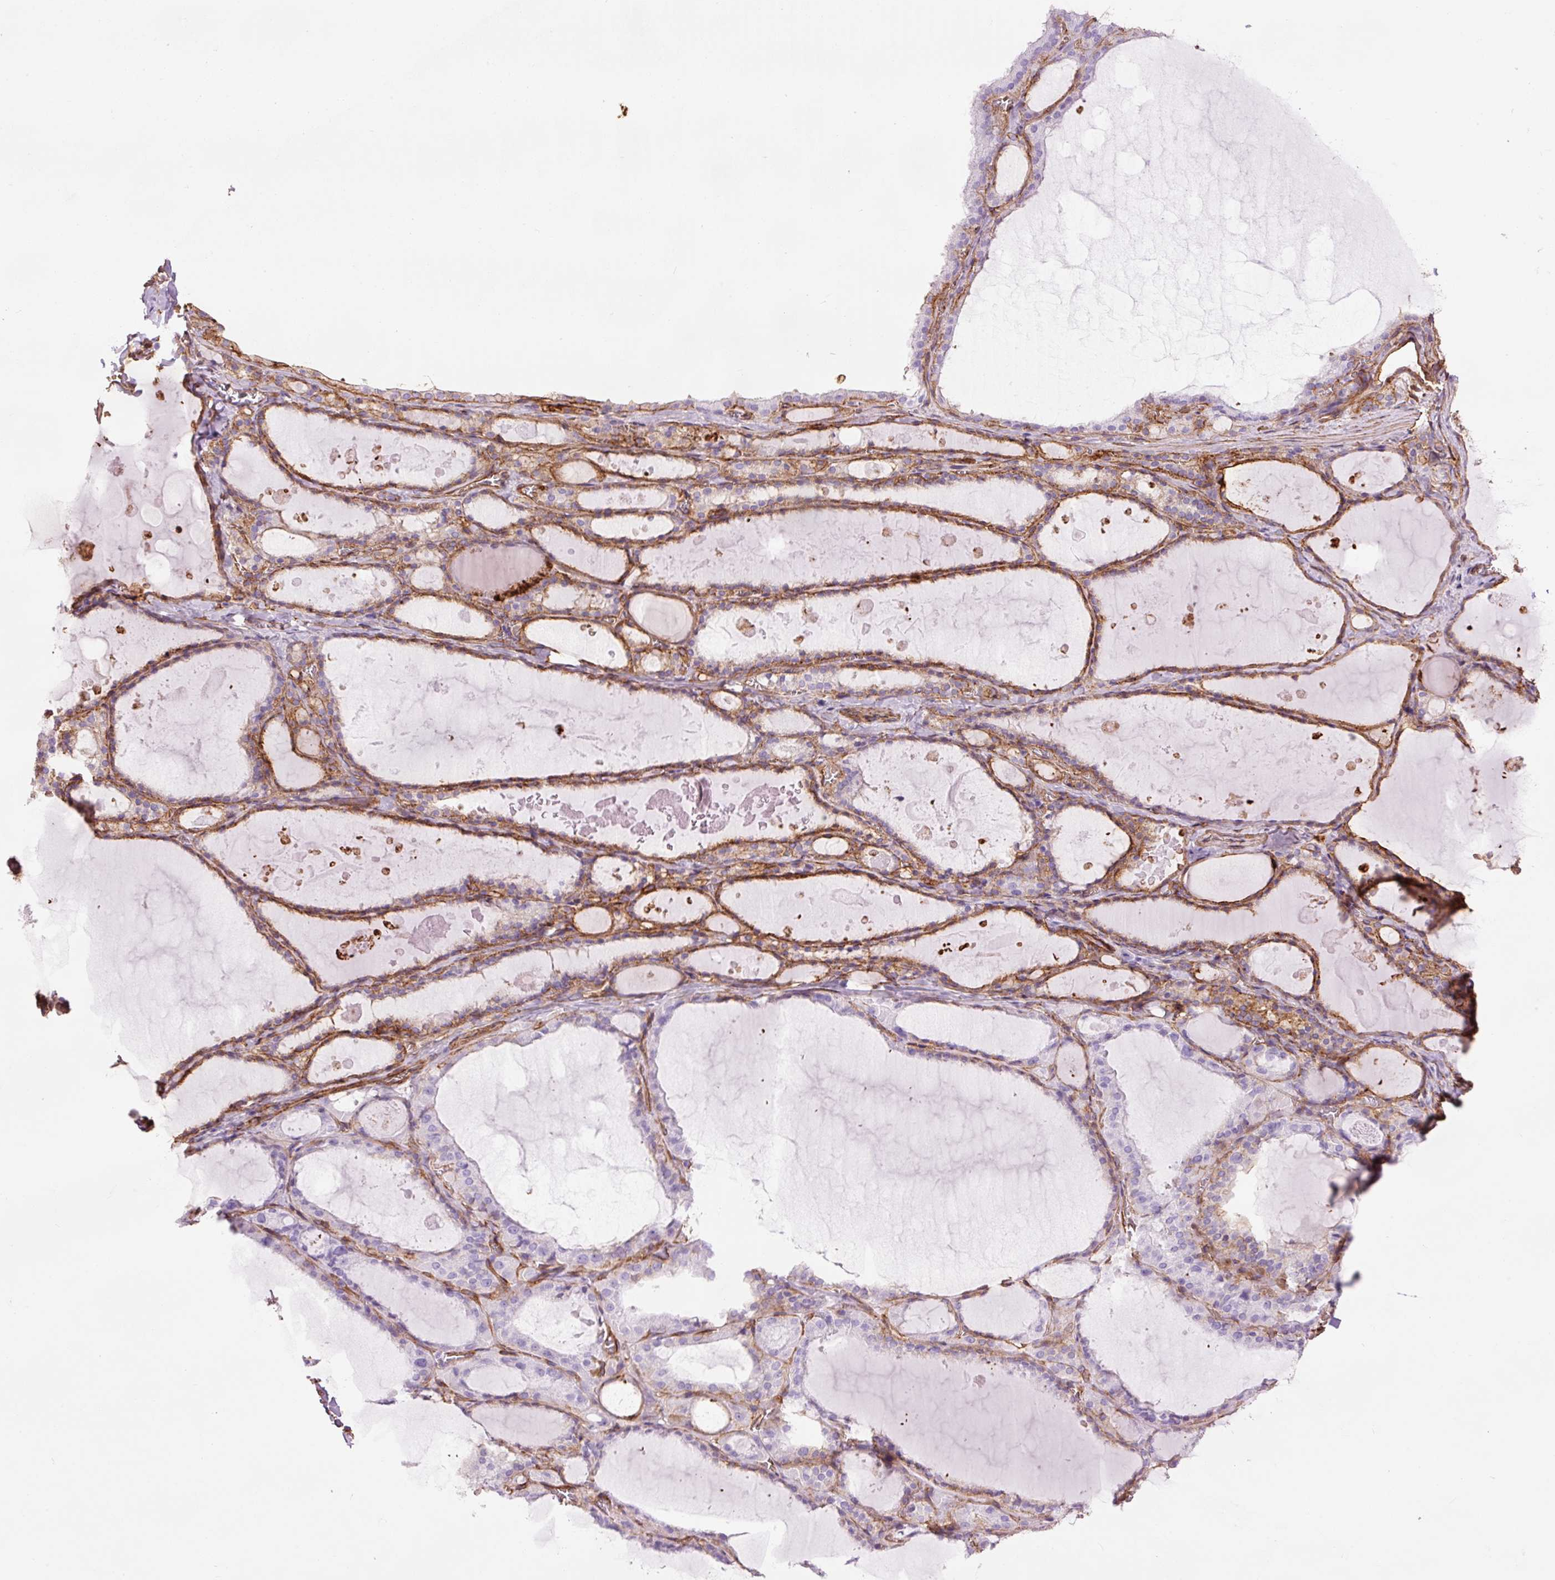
{"staining": {"intensity": "moderate", "quantity": "25%-75%", "location": "cytoplasmic/membranous"}, "tissue": "thyroid gland", "cell_type": "Glandular cells", "image_type": "normal", "snomed": [{"axis": "morphology", "description": "Normal tissue, NOS"}, {"axis": "topography", "description": "Thyroid gland"}], "caption": "Immunohistochemistry staining of benign thyroid gland, which shows medium levels of moderate cytoplasmic/membranous positivity in approximately 25%-75% of glandular cells indicating moderate cytoplasmic/membranous protein staining. The staining was performed using DAB (3,3'-diaminobenzidine) (brown) for protein detection and nuclei were counterstained in hematoxylin (blue).", "gene": "CAV1", "patient": {"sex": "male", "age": 56}}